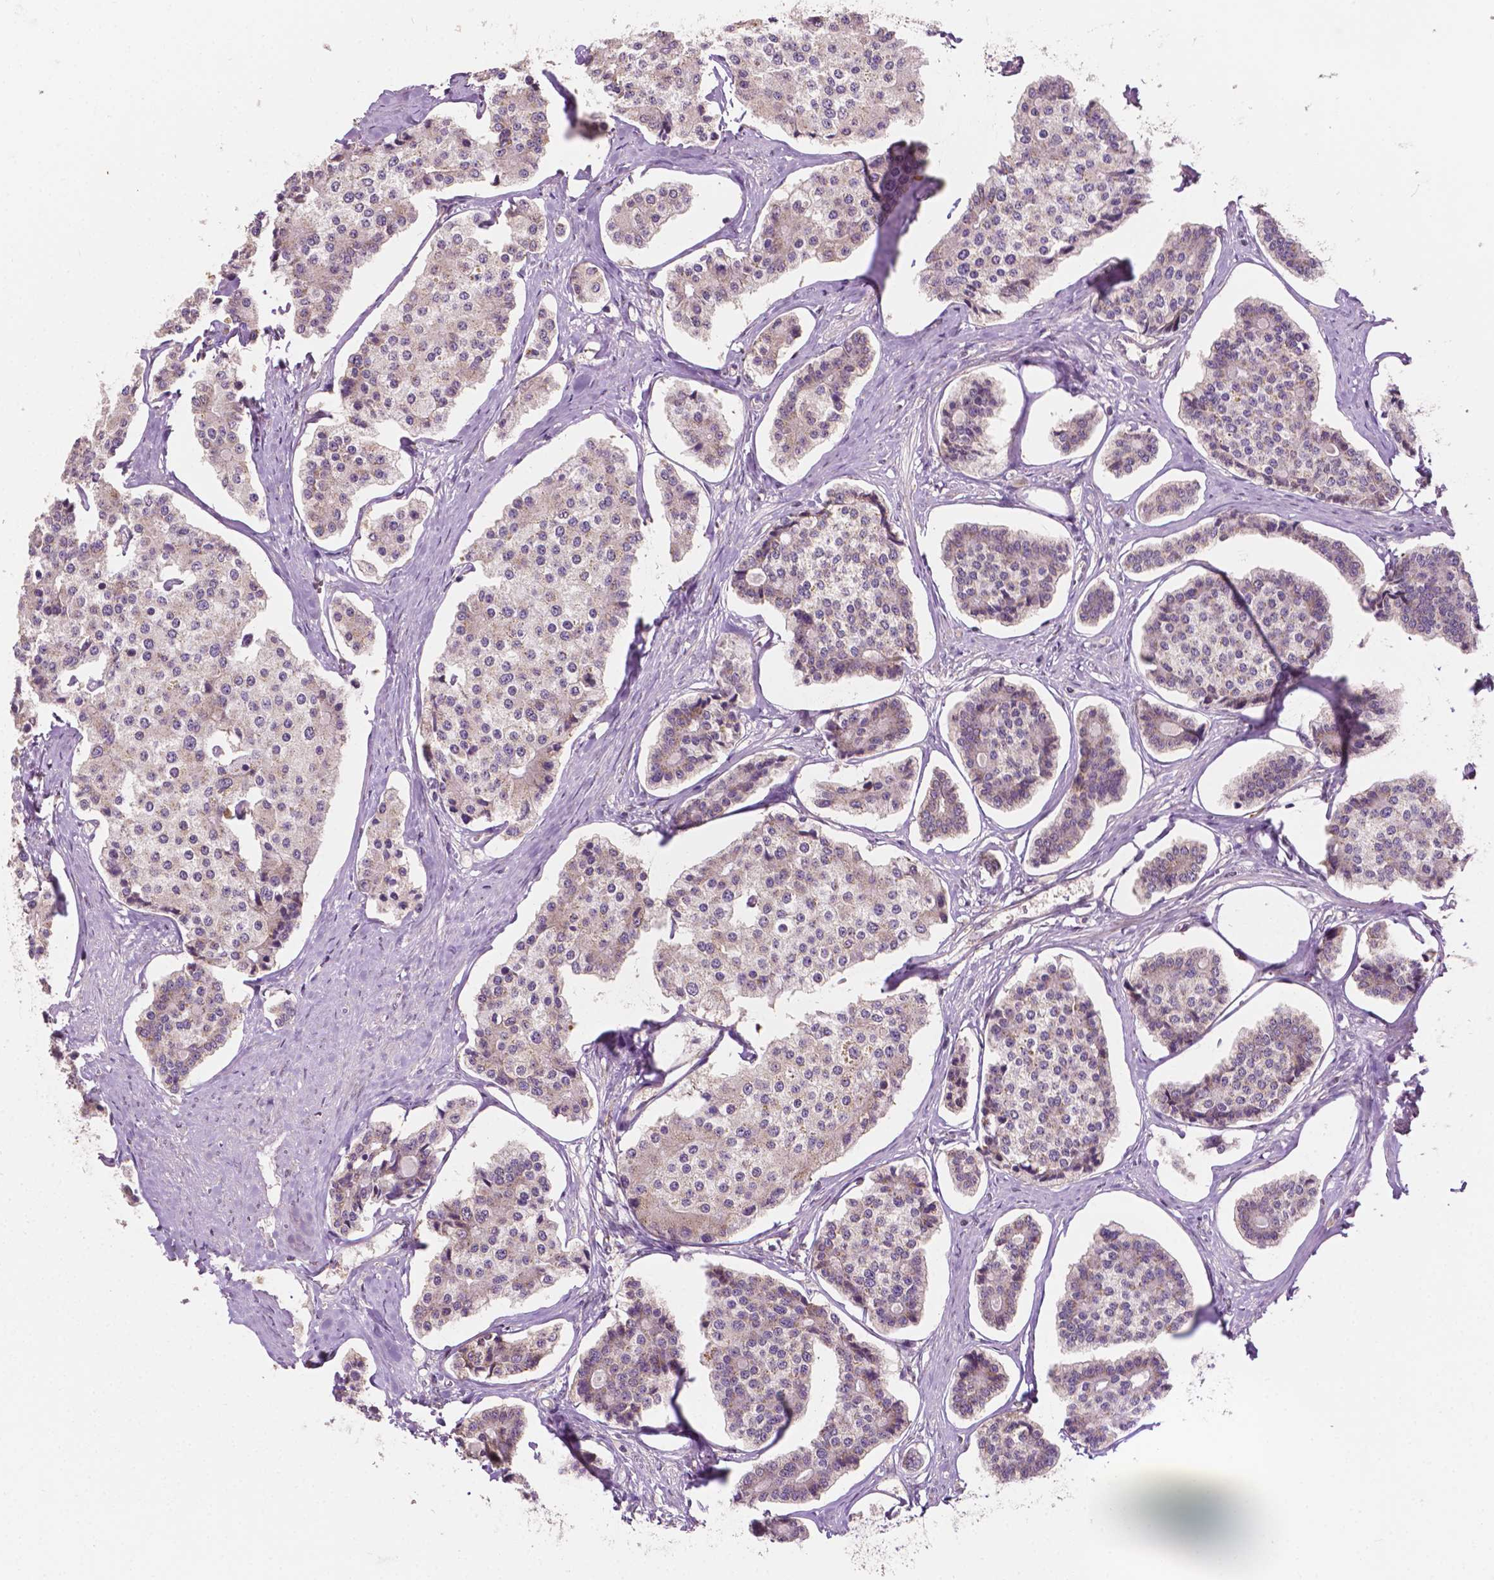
{"staining": {"intensity": "weak", "quantity": "25%-75%", "location": "cytoplasmic/membranous"}, "tissue": "carcinoid", "cell_type": "Tumor cells", "image_type": "cancer", "snomed": [{"axis": "morphology", "description": "Carcinoid, malignant, NOS"}, {"axis": "topography", "description": "Small intestine"}], "caption": "Human malignant carcinoid stained with a brown dye demonstrates weak cytoplasmic/membranous positive positivity in about 25%-75% of tumor cells.", "gene": "EBAG9", "patient": {"sex": "female", "age": 65}}